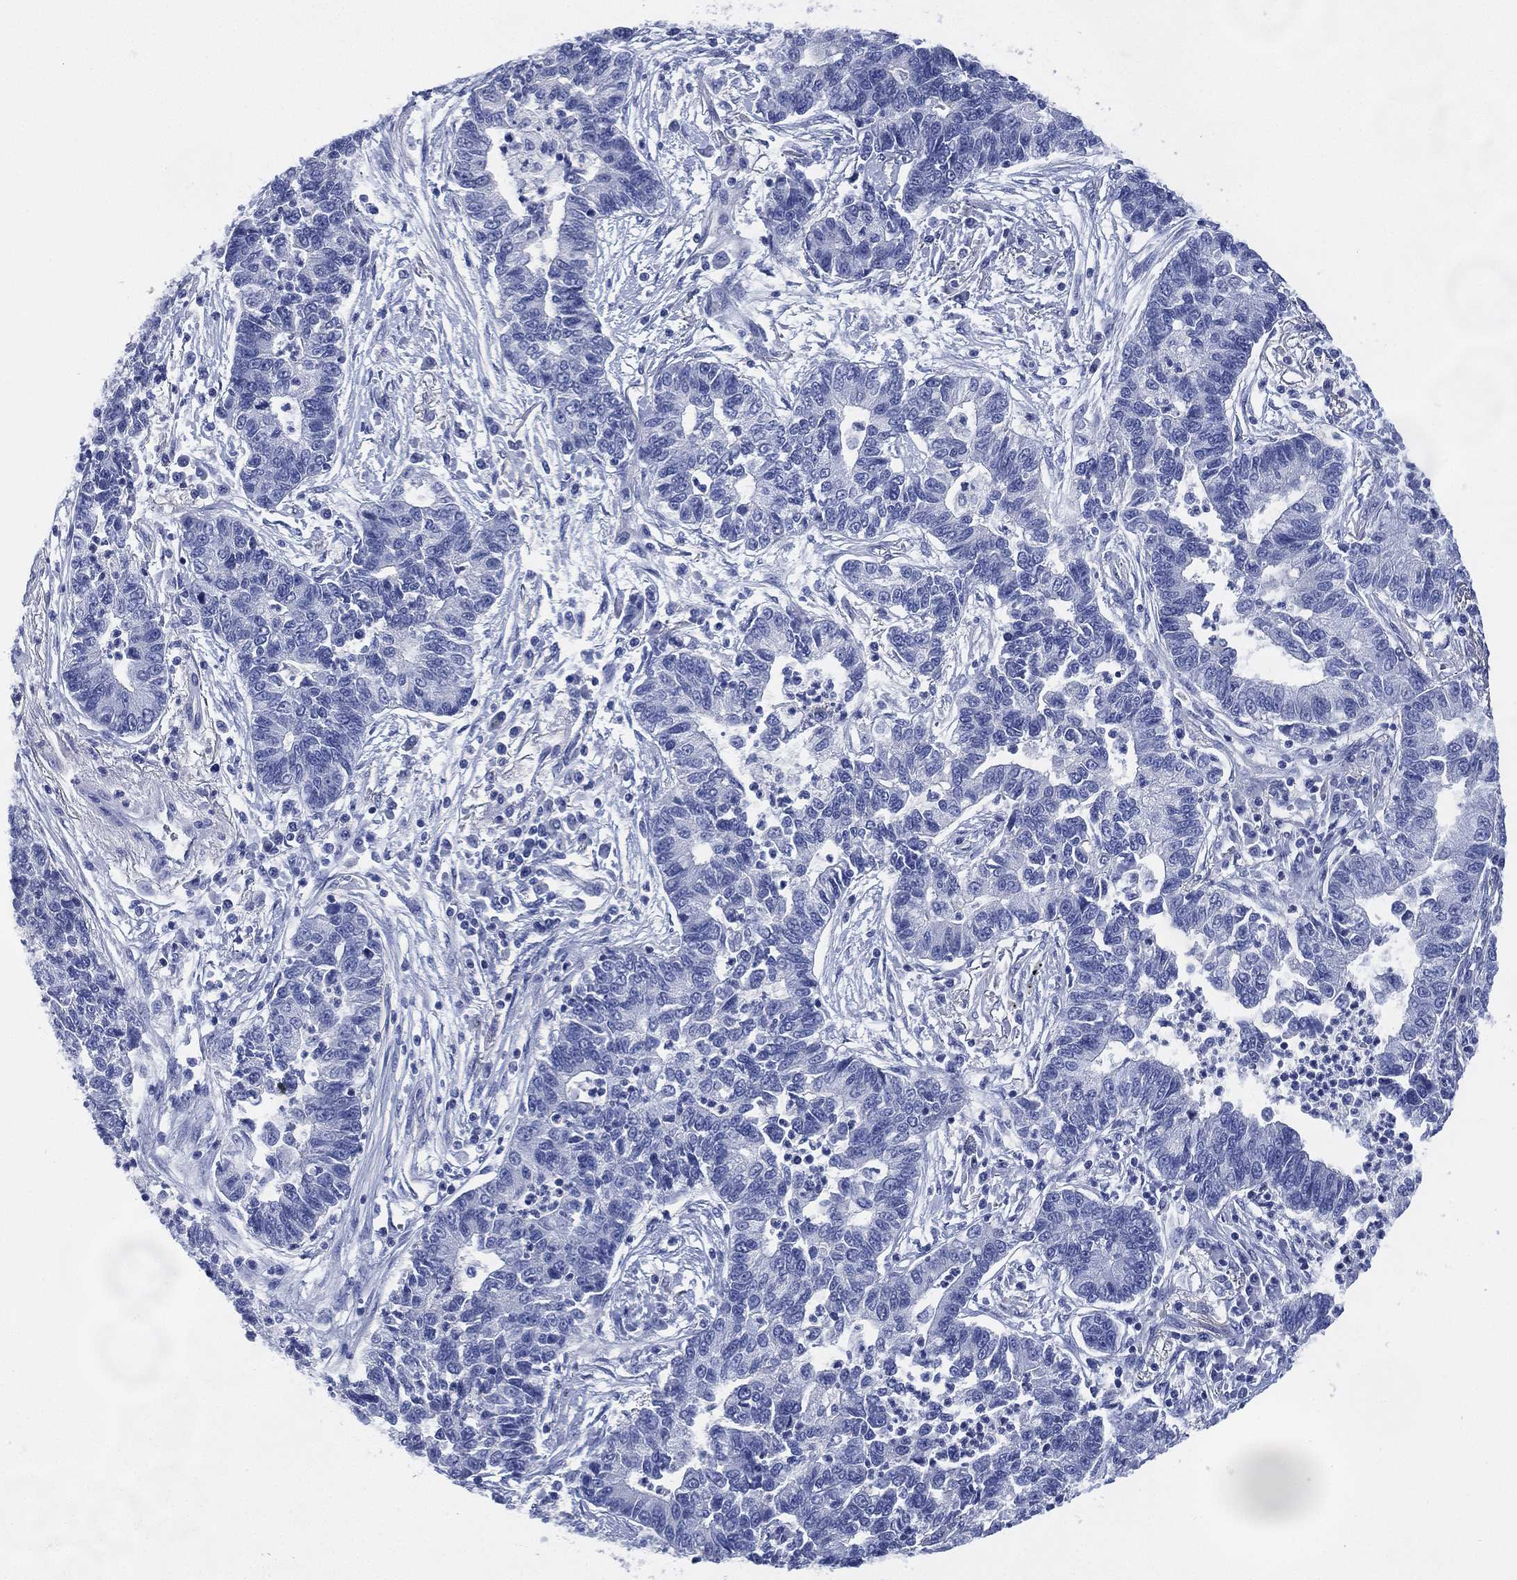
{"staining": {"intensity": "negative", "quantity": "none", "location": "none"}, "tissue": "lung cancer", "cell_type": "Tumor cells", "image_type": "cancer", "snomed": [{"axis": "morphology", "description": "Adenocarcinoma, NOS"}, {"axis": "topography", "description": "Lung"}], "caption": "Immunohistochemistry histopathology image of neoplastic tissue: lung cancer stained with DAB exhibits no significant protein positivity in tumor cells. (Immunohistochemistry, brightfield microscopy, high magnification).", "gene": "CCDC70", "patient": {"sex": "female", "age": 57}}